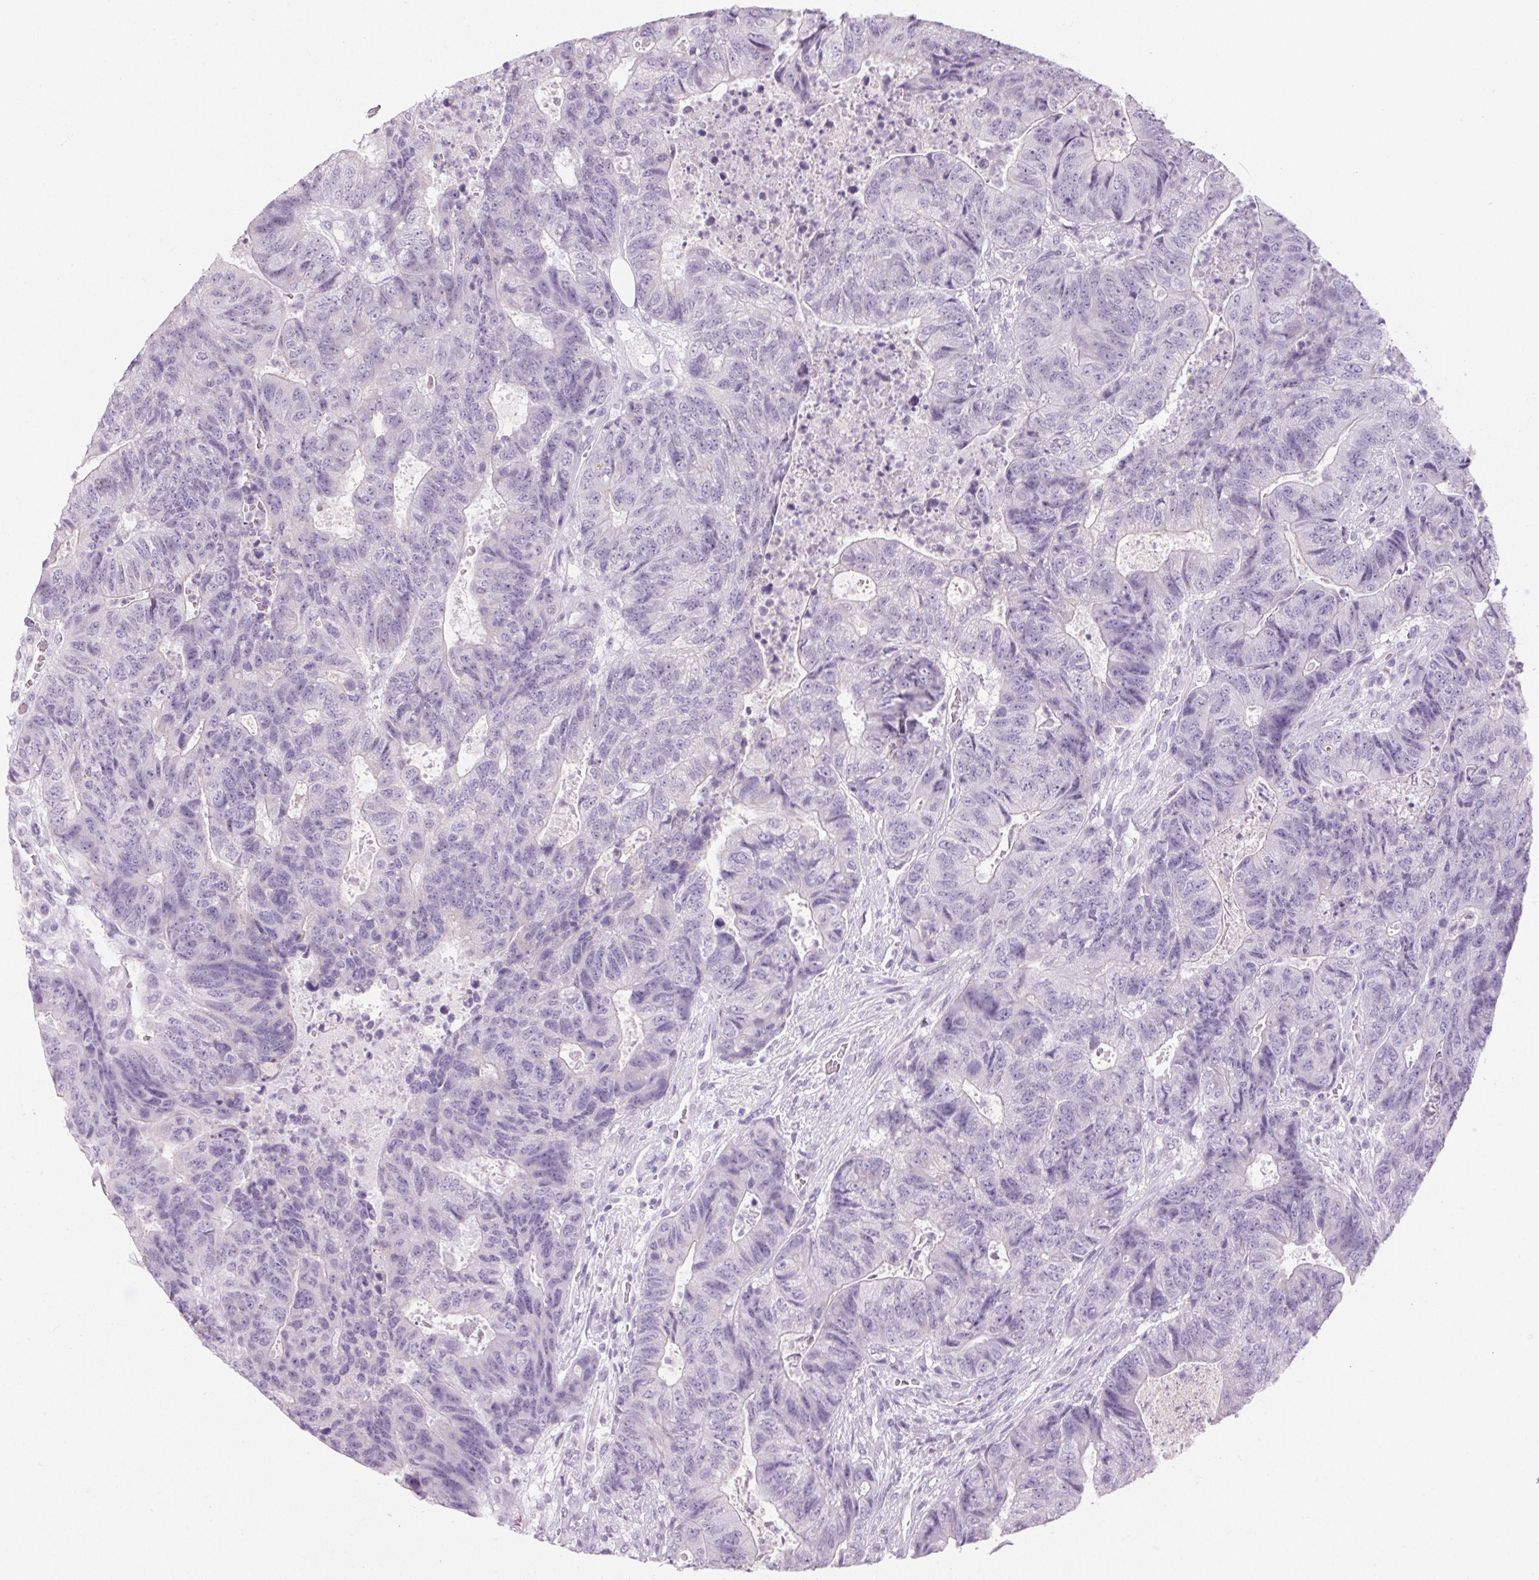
{"staining": {"intensity": "negative", "quantity": "none", "location": "none"}, "tissue": "colorectal cancer", "cell_type": "Tumor cells", "image_type": "cancer", "snomed": [{"axis": "morphology", "description": "Adenocarcinoma, NOS"}, {"axis": "topography", "description": "Colon"}], "caption": "An image of adenocarcinoma (colorectal) stained for a protein demonstrates no brown staining in tumor cells.", "gene": "RPTN", "patient": {"sex": "female", "age": 48}}